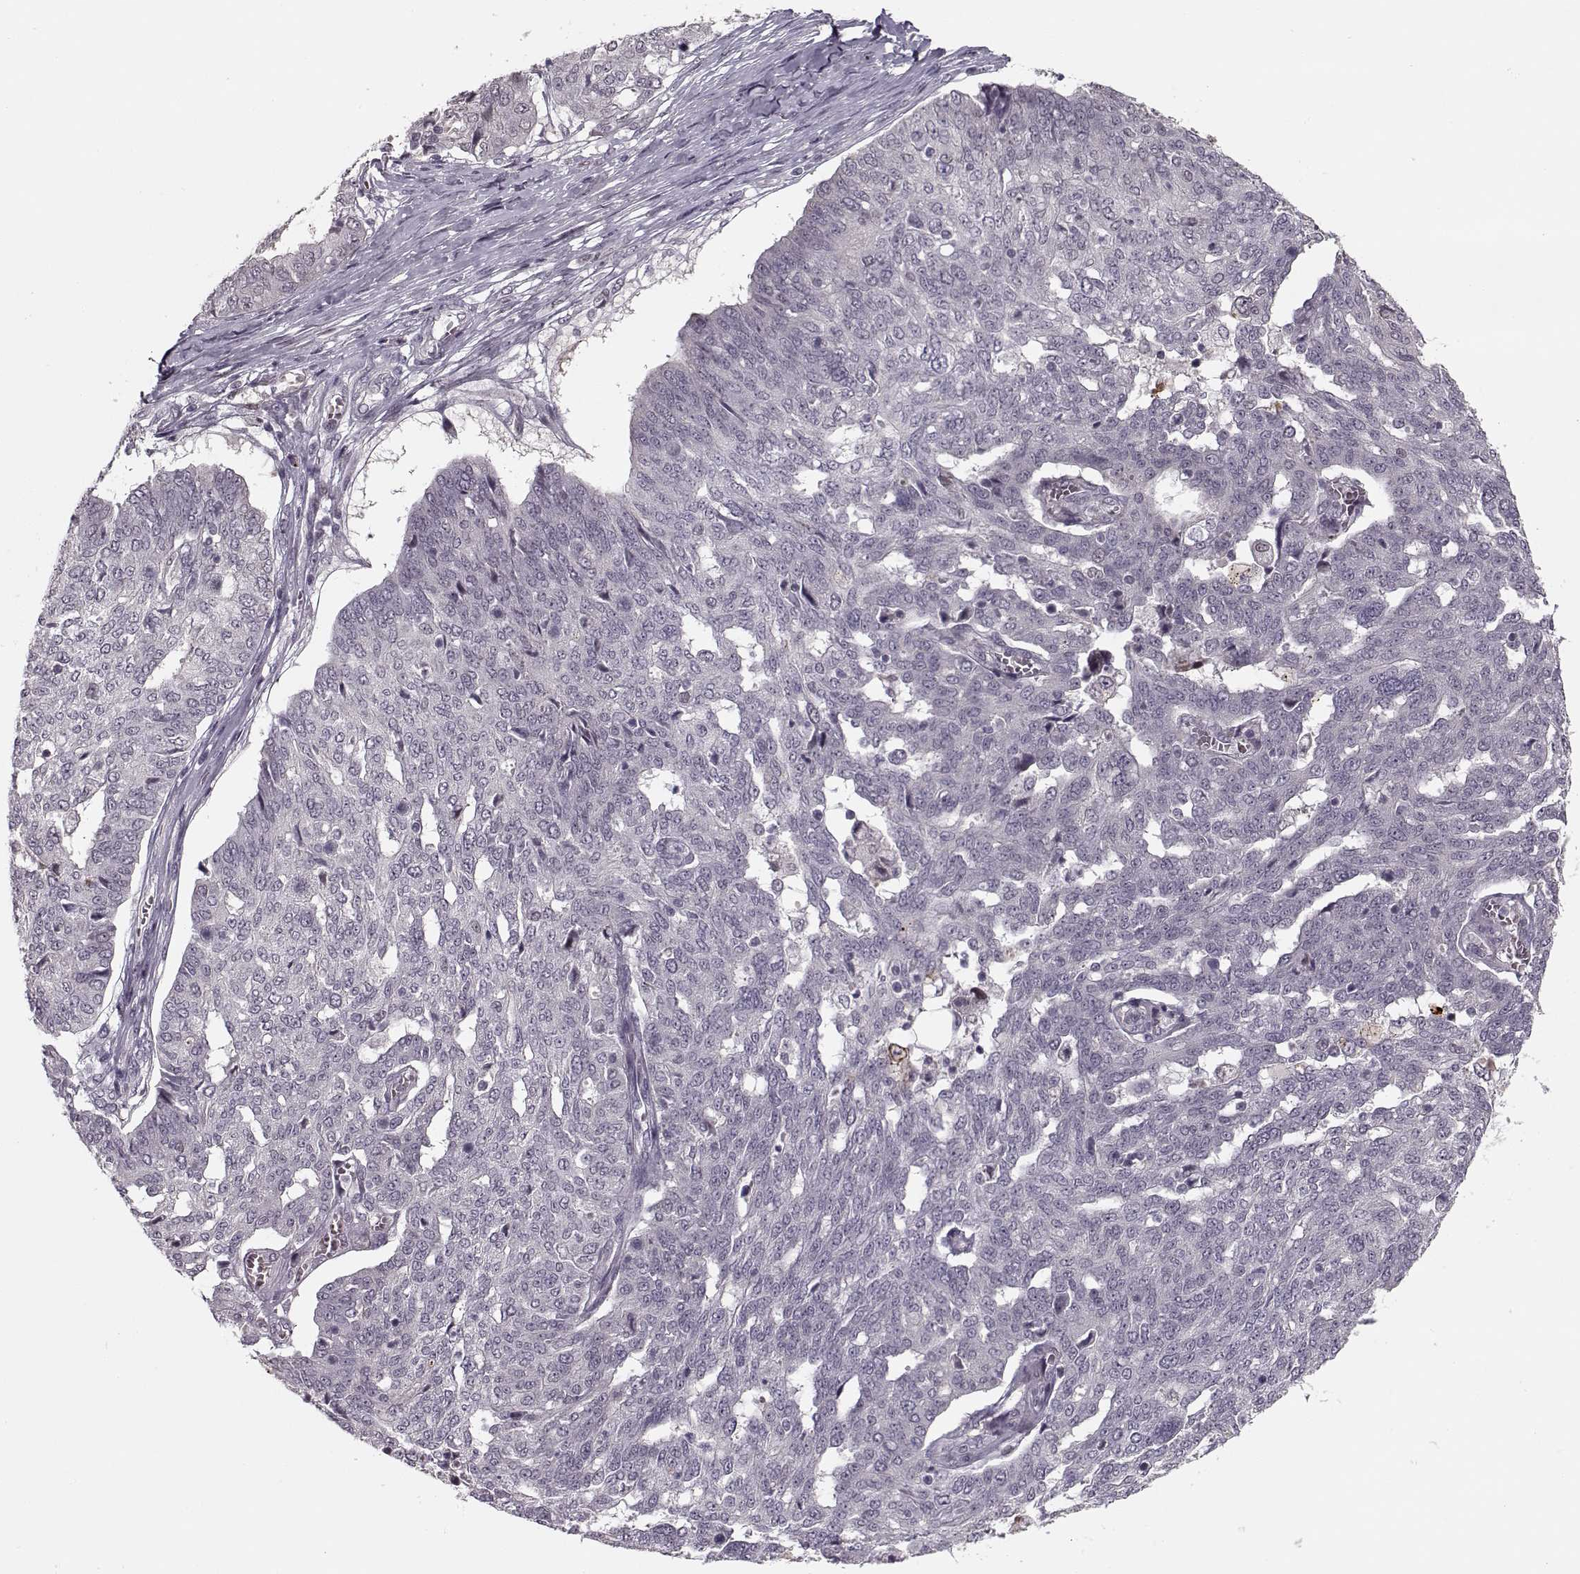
{"staining": {"intensity": "negative", "quantity": "none", "location": "none"}, "tissue": "ovarian cancer", "cell_type": "Tumor cells", "image_type": "cancer", "snomed": [{"axis": "morphology", "description": "Cystadenocarcinoma, serous, NOS"}, {"axis": "topography", "description": "Ovary"}], "caption": "Tumor cells show no significant expression in ovarian cancer.", "gene": "DNAI3", "patient": {"sex": "female", "age": 67}}